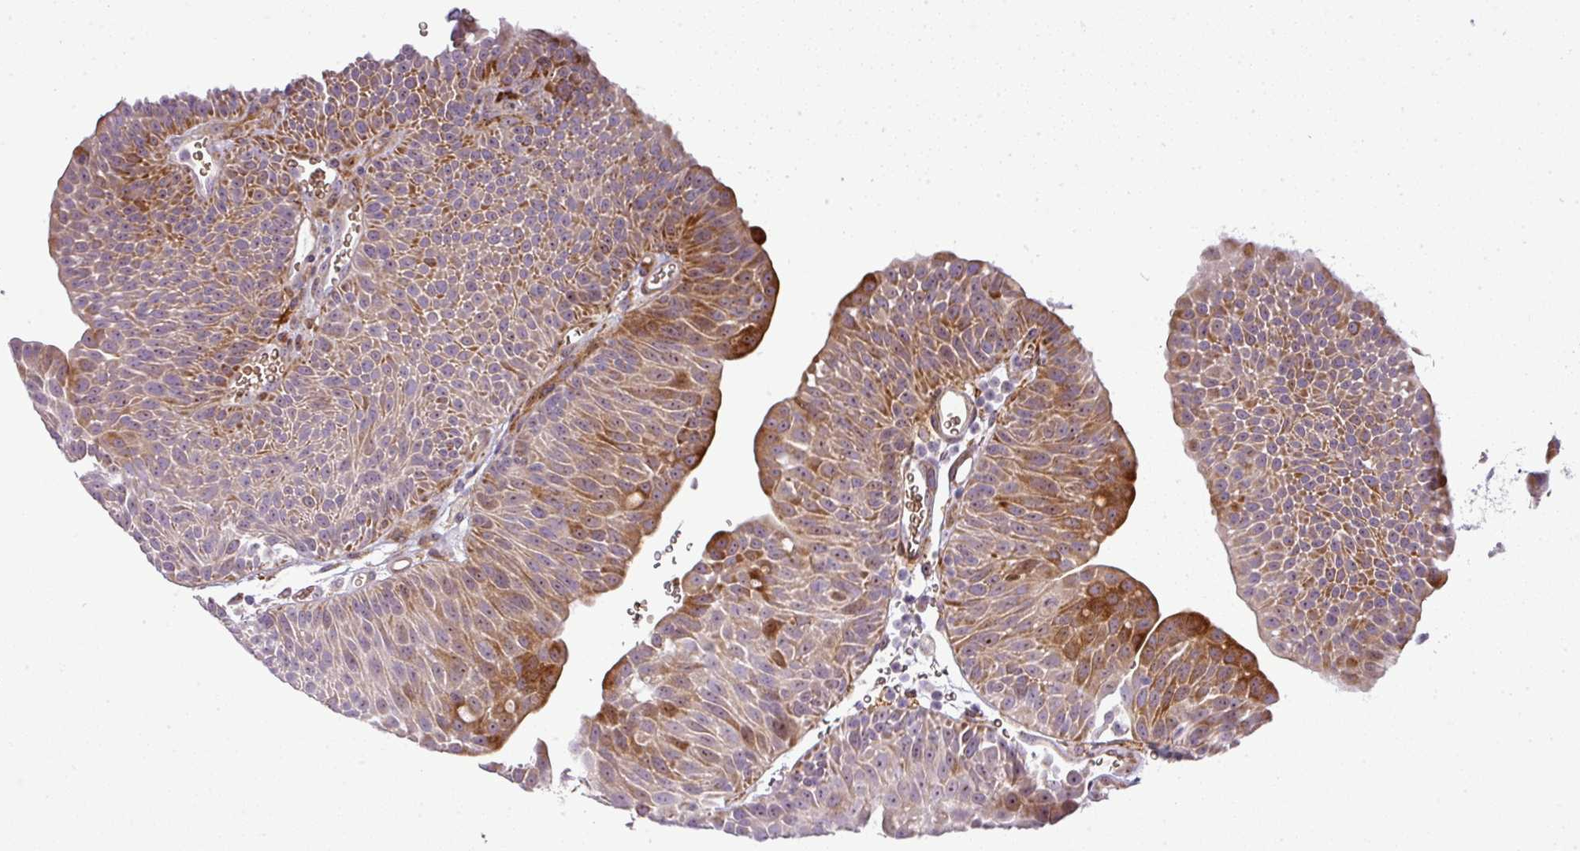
{"staining": {"intensity": "moderate", "quantity": "25%-75%", "location": "cytoplasmic/membranous"}, "tissue": "urothelial cancer", "cell_type": "Tumor cells", "image_type": "cancer", "snomed": [{"axis": "morphology", "description": "Urothelial carcinoma, NOS"}, {"axis": "topography", "description": "Urinary bladder"}], "caption": "Protein expression analysis of human urothelial cancer reveals moderate cytoplasmic/membranous positivity in approximately 25%-75% of tumor cells. Using DAB (brown) and hematoxylin (blue) stains, captured at high magnification using brightfield microscopy.", "gene": "ATP6V1F", "patient": {"sex": "male", "age": 67}}